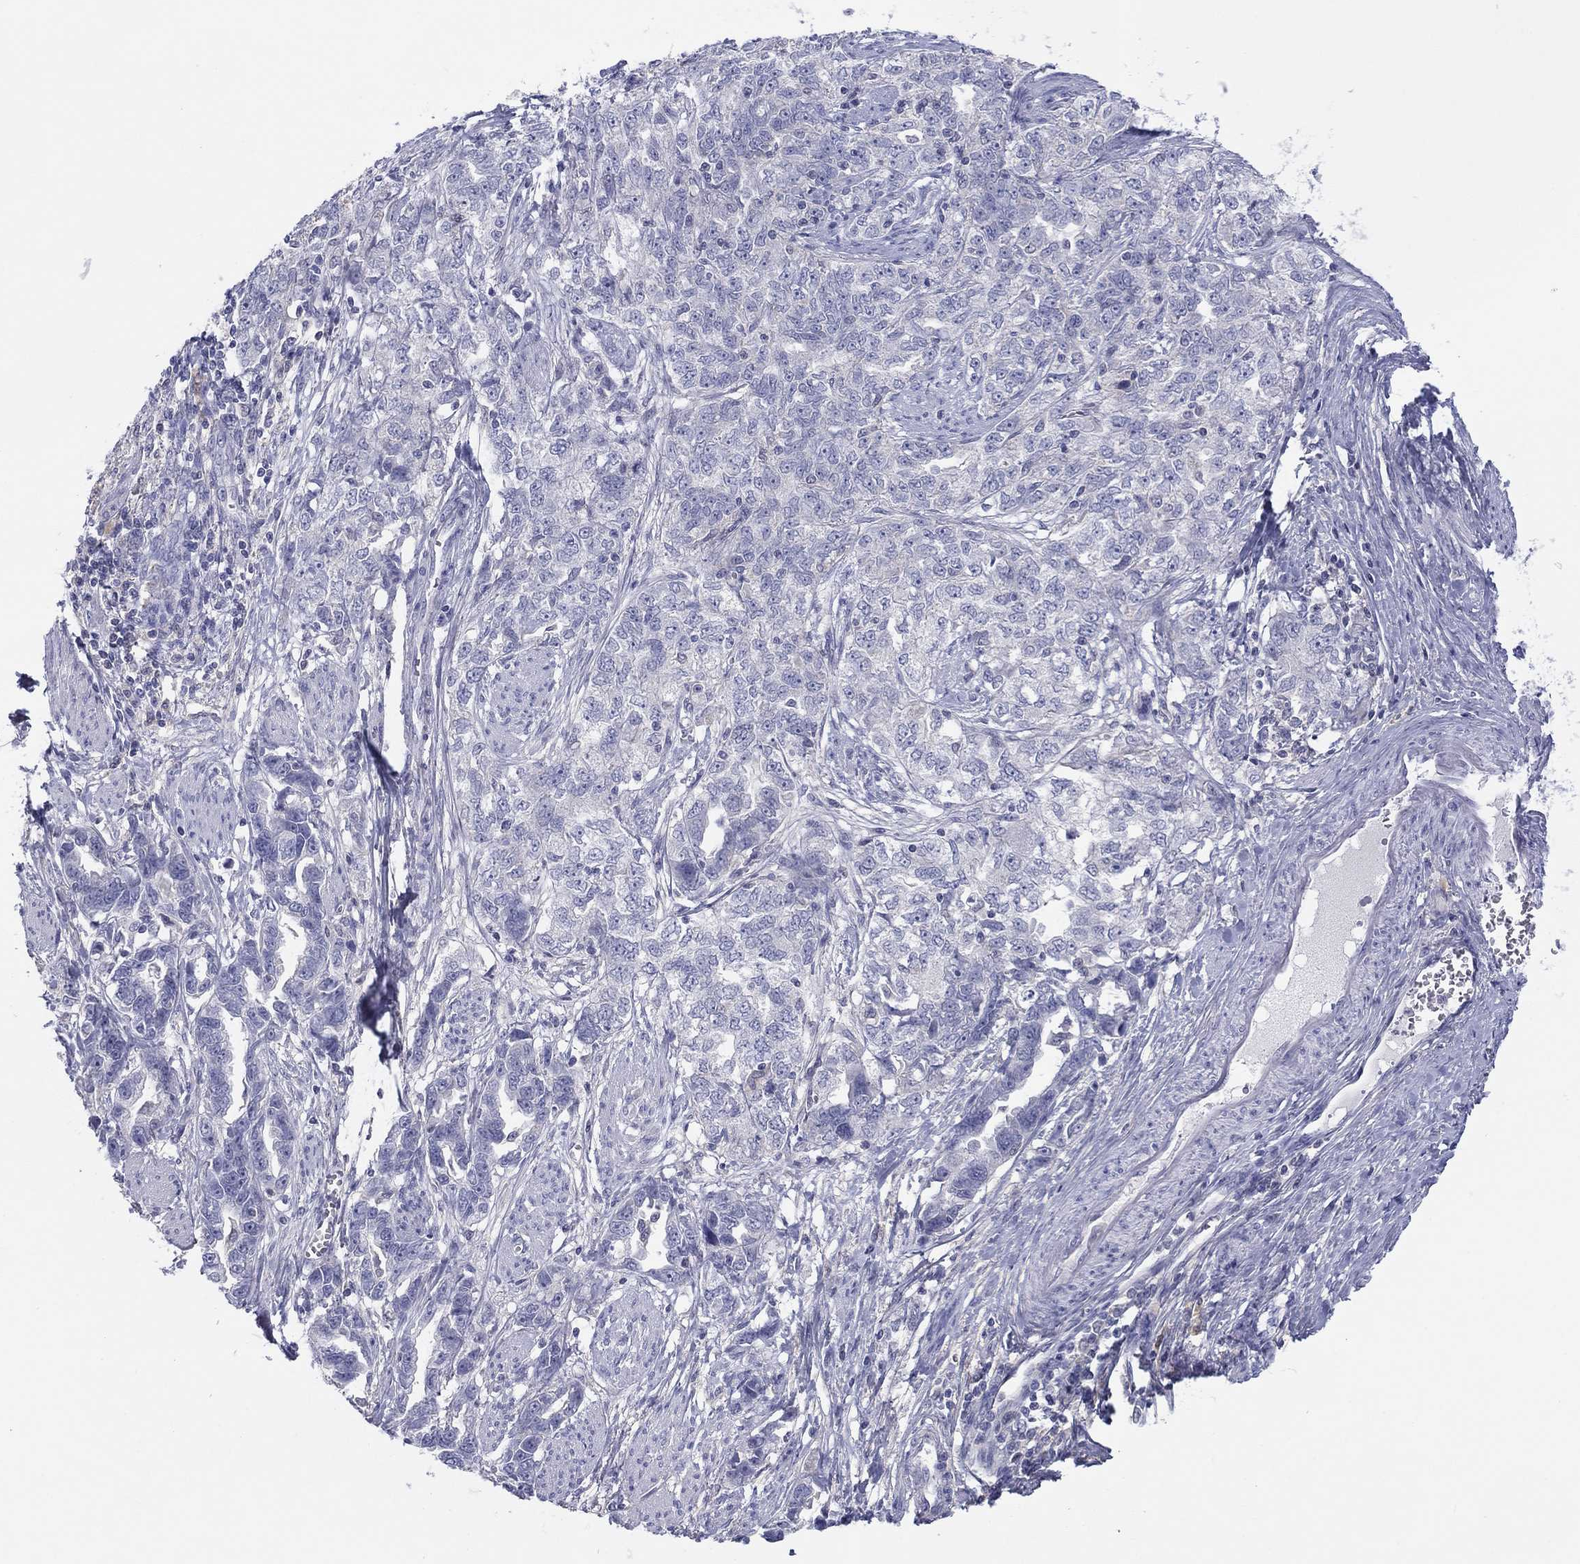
{"staining": {"intensity": "negative", "quantity": "none", "location": "none"}, "tissue": "ovarian cancer", "cell_type": "Tumor cells", "image_type": "cancer", "snomed": [{"axis": "morphology", "description": "Cystadenocarcinoma, serous, NOS"}, {"axis": "topography", "description": "Ovary"}], "caption": "Ovarian serous cystadenocarcinoma was stained to show a protein in brown. There is no significant positivity in tumor cells.", "gene": "CYP2B6", "patient": {"sex": "female", "age": 51}}